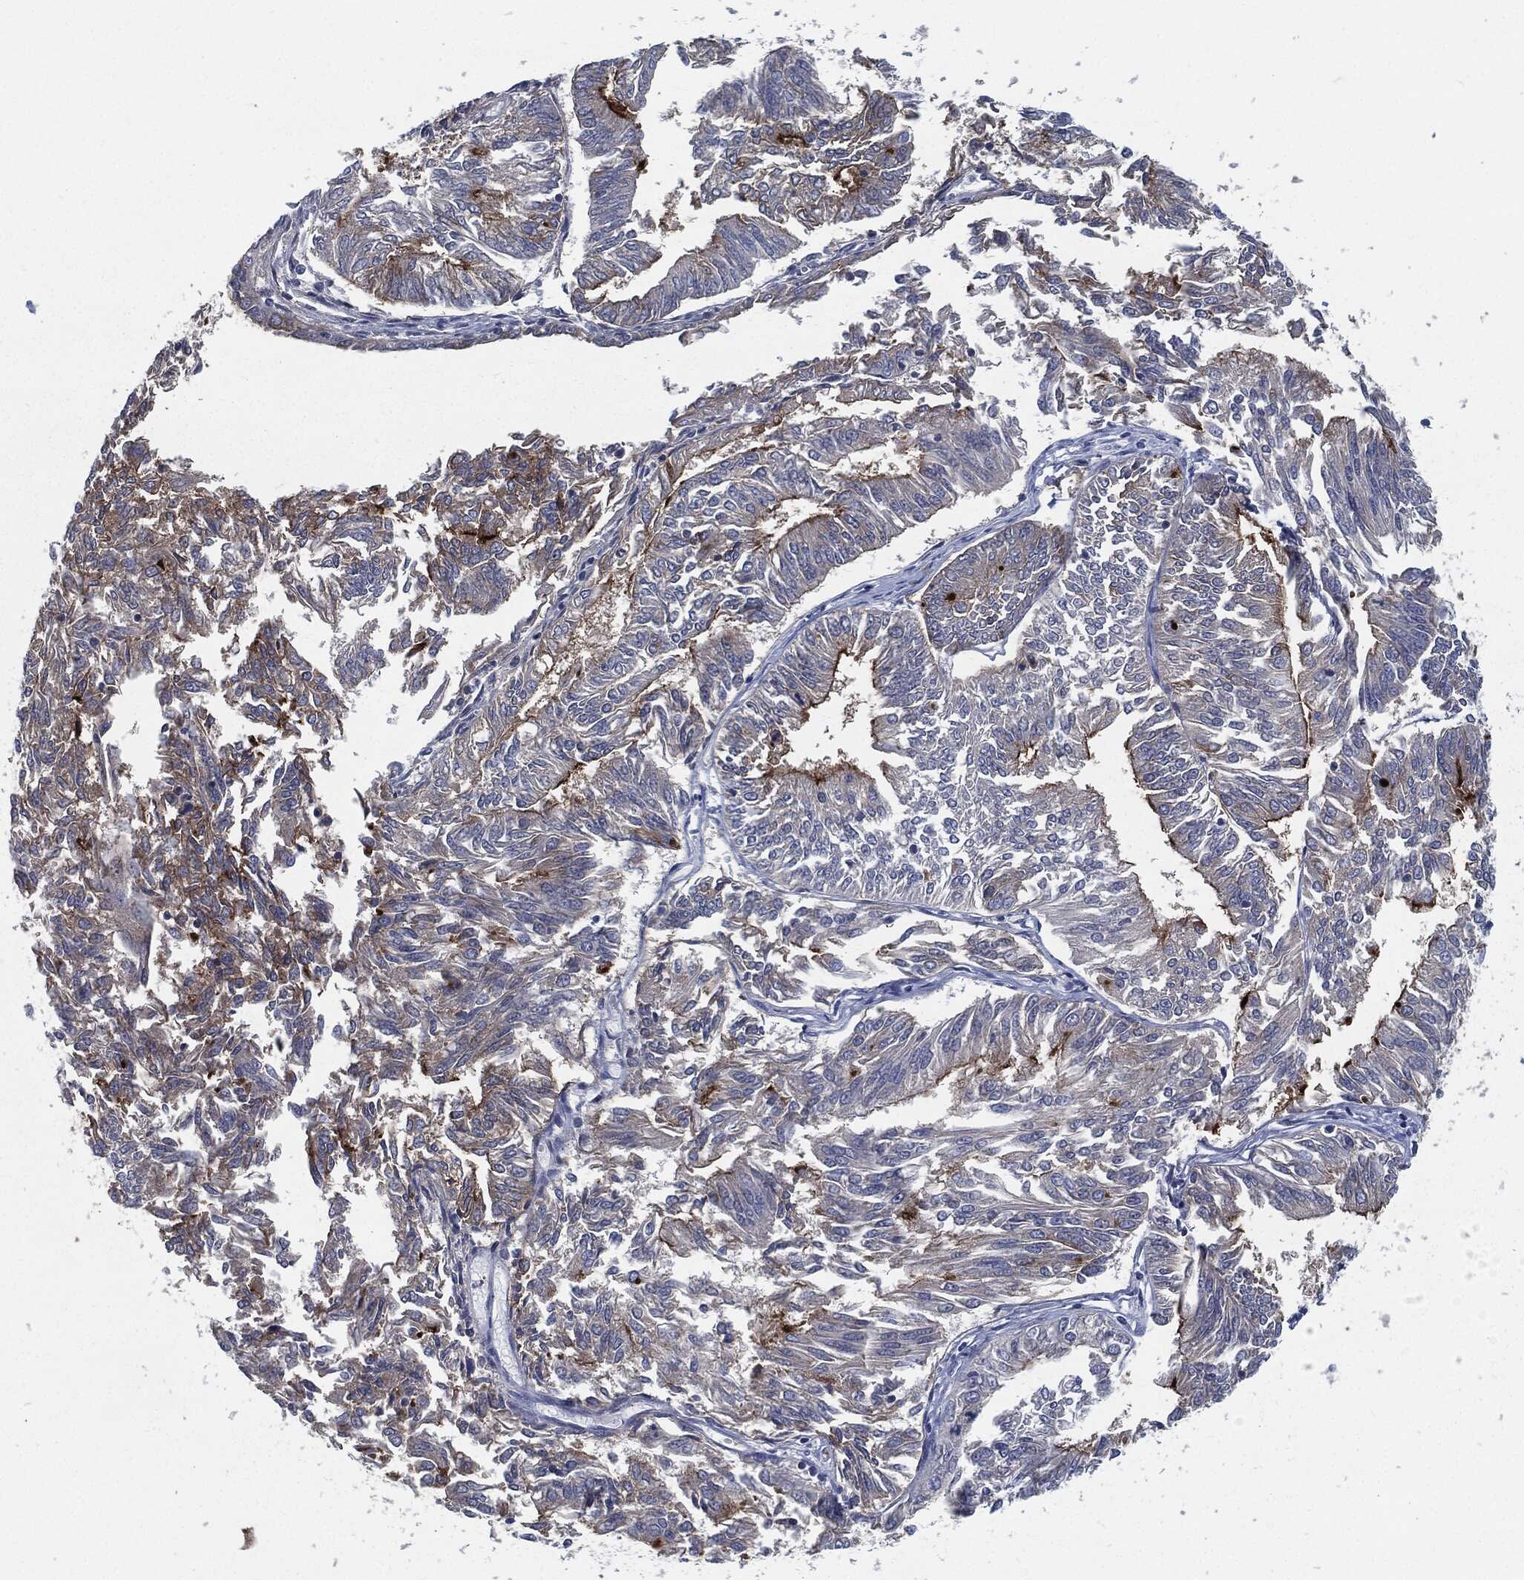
{"staining": {"intensity": "strong", "quantity": "<25%", "location": "cytoplasmic/membranous"}, "tissue": "endometrial cancer", "cell_type": "Tumor cells", "image_type": "cancer", "snomed": [{"axis": "morphology", "description": "Adenocarcinoma, NOS"}, {"axis": "topography", "description": "Endometrium"}], "caption": "IHC of endometrial cancer (adenocarcinoma) exhibits medium levels of strong cytoplasmic/membranous positivity in about <25% of tumor cells.", "gene": "PROM1", "patient": {"sex": "female", "age": 58}}